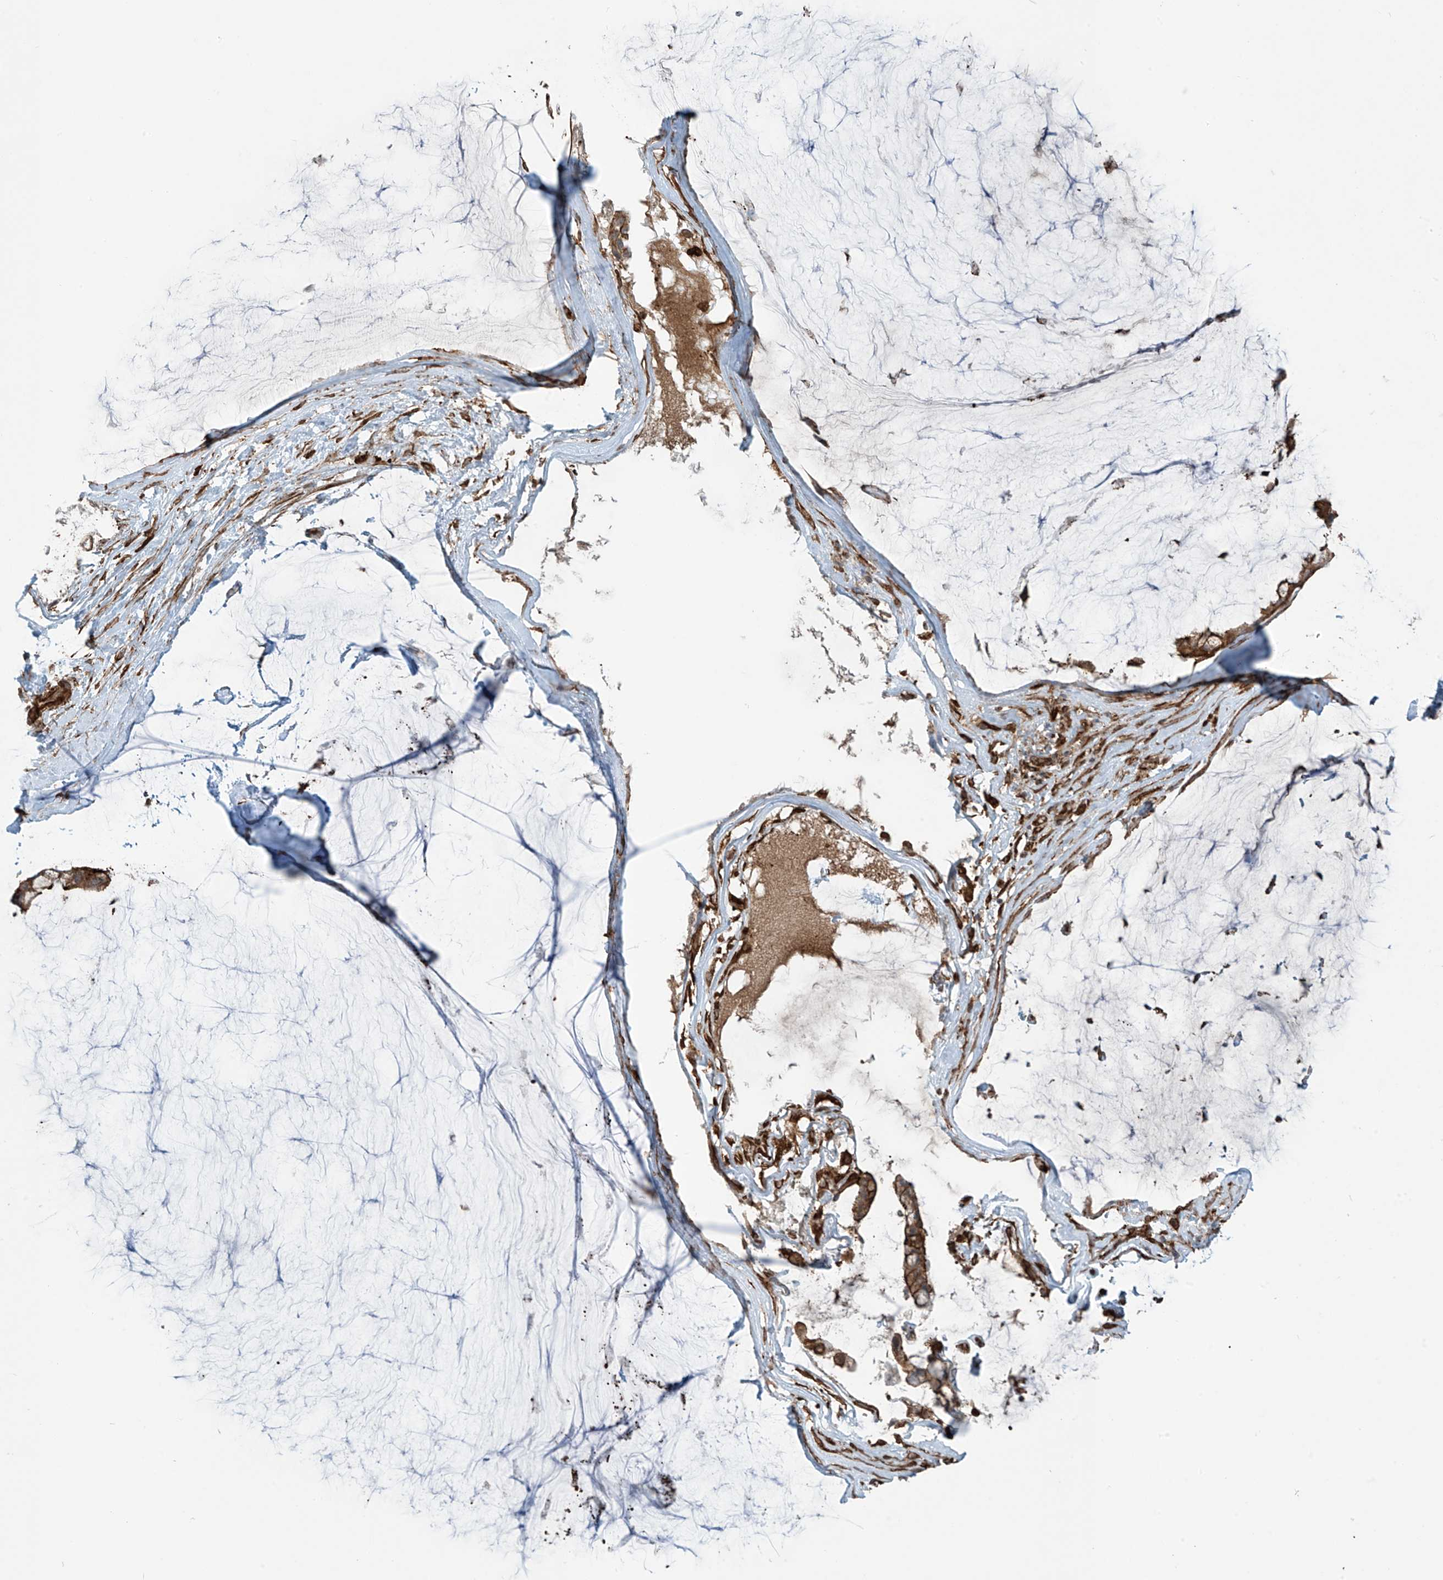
{"staining": {"intensity": "moderate", "quantity": ">75%", "location": "cytoplasmic/membranous"}, "tissue": "ovarian cancer", "cell_type": "Tumor cells", "image_type": "cancer", "snomed": [{"axis": "morphology", "description": "Cystadenocarcinoma, mucinous, NOS"}, {"axis": "topography", "description": "Ovary"}], "caption": "Tumor cells demonstrate medium levels of moderate cytoplasmic/membranous positivity in about >75% of cells in ovarian mucinous cystadenocarcinoma. (DAB (3,3'-diaminobenzidine) IHC with brightfield microscopy, high magnification).", "gene": "SLC9A2", "patient": {"sex": "female", "age": 39}}